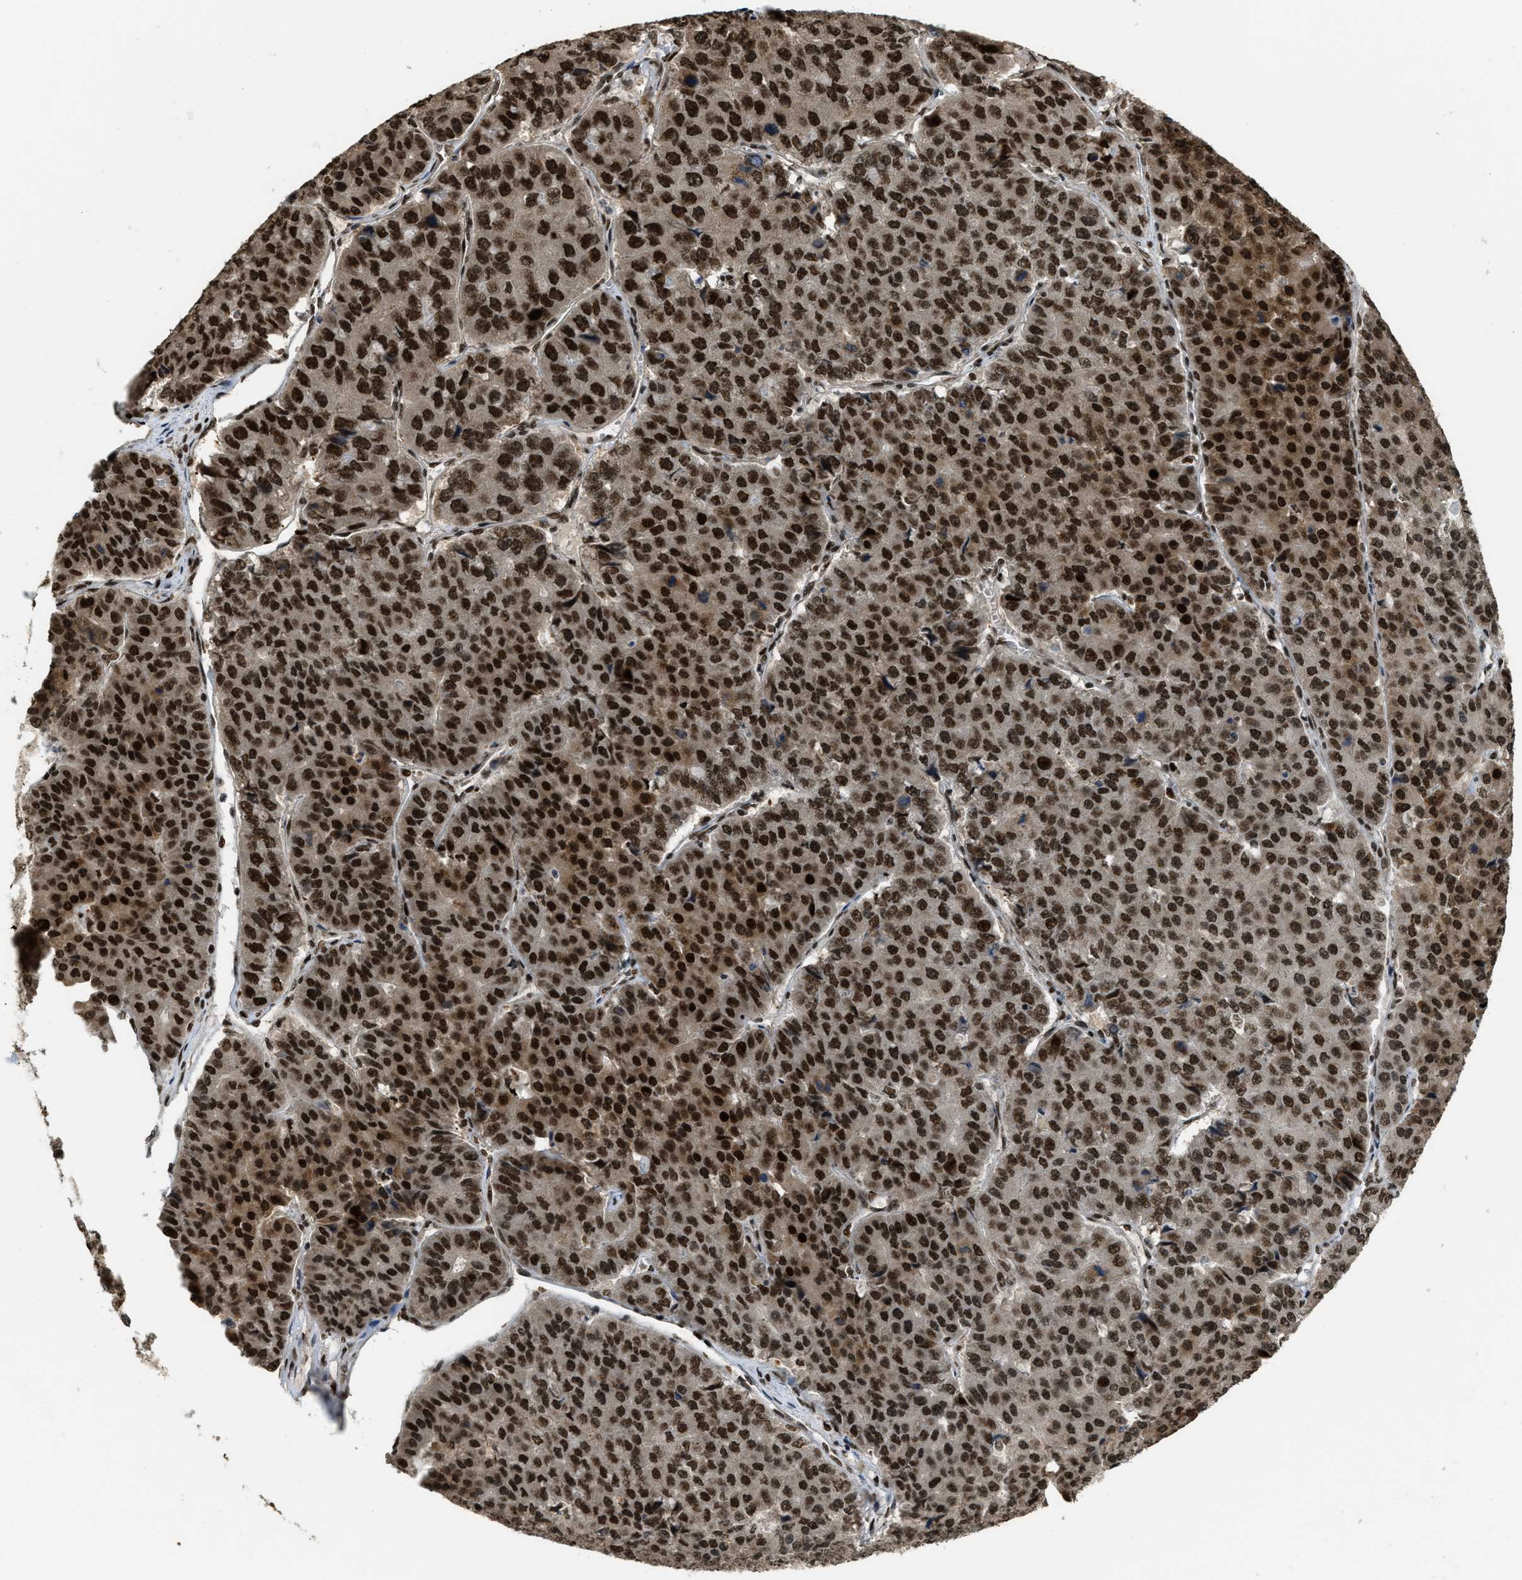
{"staining": {"intensity": "strong", "quantity": ">75%", "location": "nuclear"}, "tissue": "pancreatic cancer", "cell_type": "Tumor cells", "image_type": "cancer", "snomed": [{"axis": "morphology", "description": "Adenocarcinoma, NOS"}, {"axis": "topography", "description": "Pancreas"}], "caption": "Immunohistochemistry histopathology image of human pancreatic cancer (adenocarcinoma) stained for a protein (brown), which demonstrates high levels of strong nuclear positivity in about >75% of tumor cells.", "gene": "SERTAD2", "patient": {"sex": "male", "age": 50}}